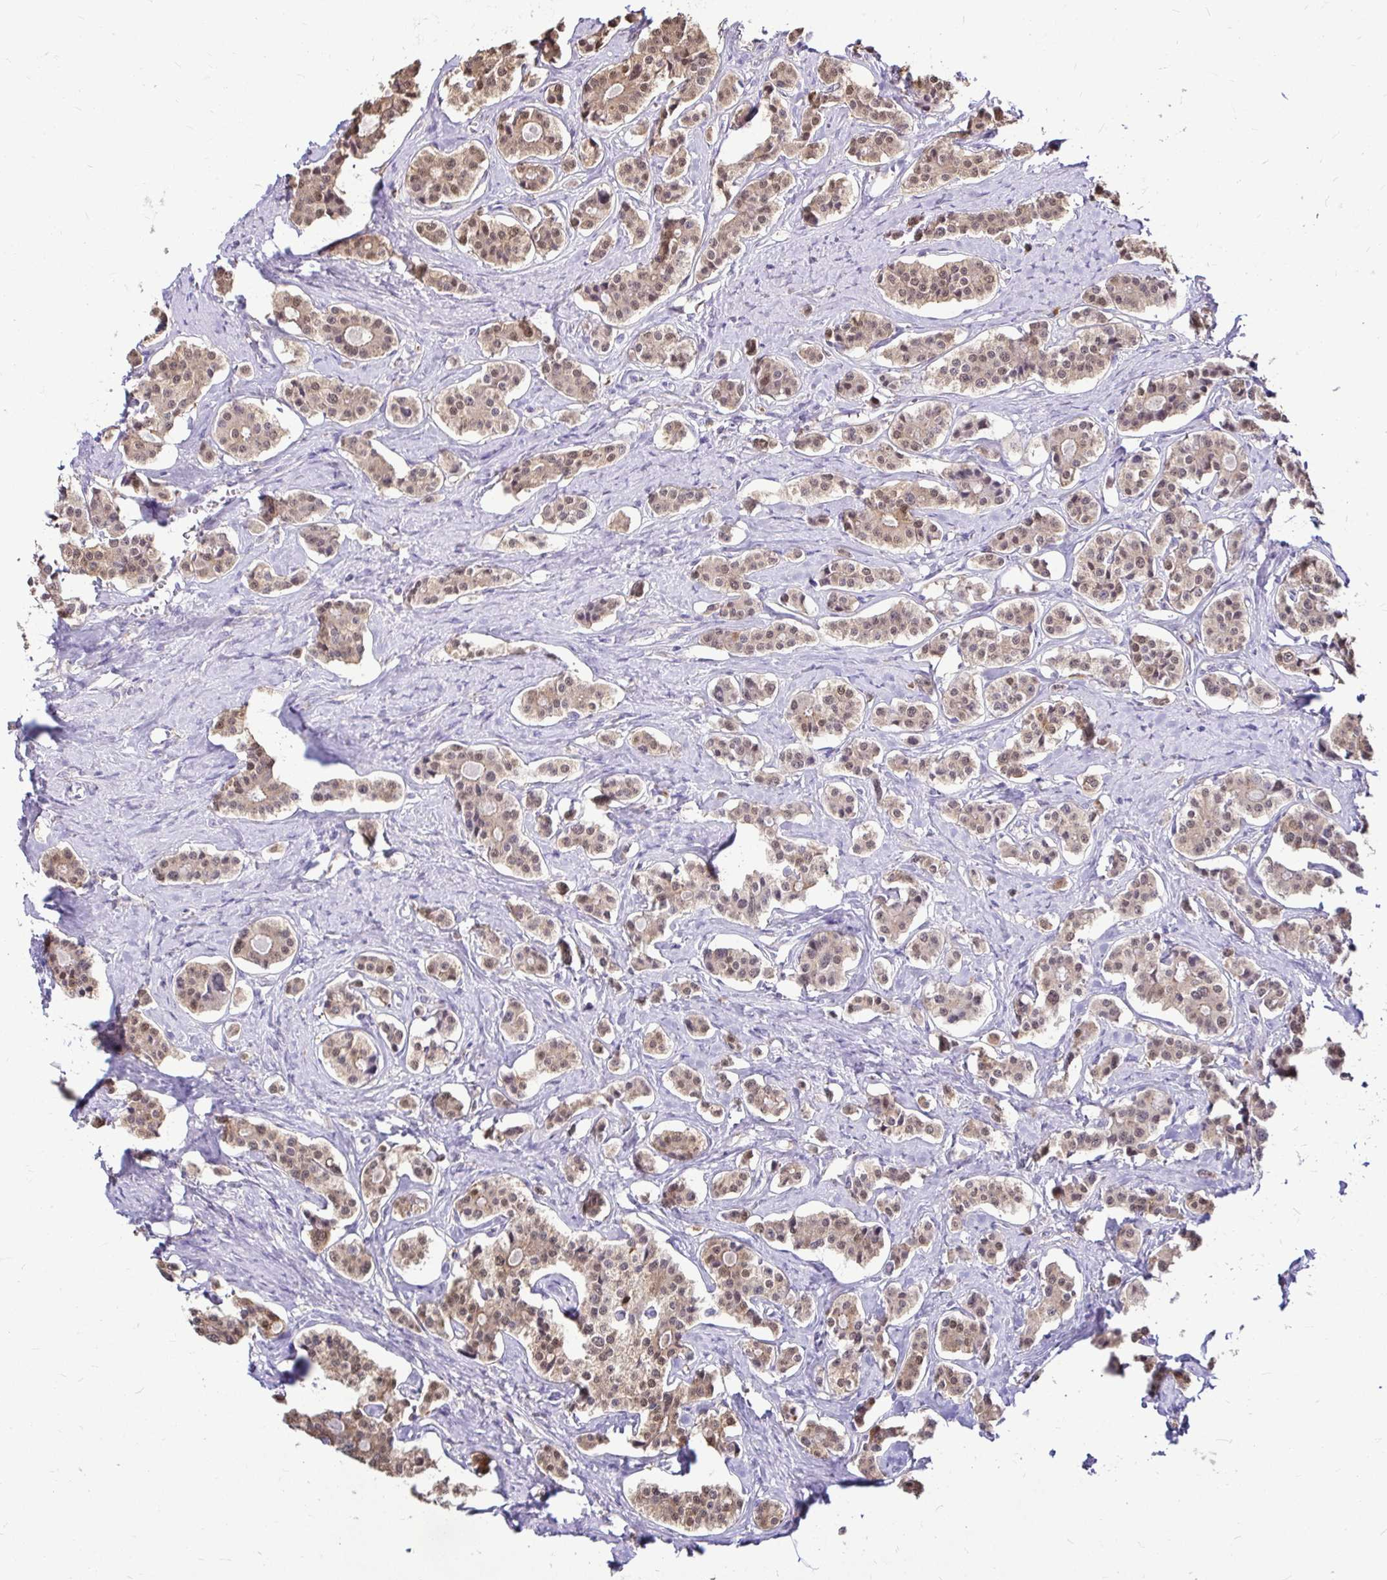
{"staining": {"intensity": "moderate", "quantity": ">75%", "location": "cytoplasmic/membranous,nuclear"}, "tissue": "carcinoid", "cell_type": "Tumor cells", "image_type": "cancer", "snomed": [{"axis": "morphology", "description": "Carcinoid, malignant, NOS"}, {"axis": "topography", "description": "Small intestine"}], "caption": "Protein expression analysis of human carcinoid reveals moderate cytoplasmic/membranous and nuclear expression in approximately >75% of tumor cells.", "gene": "IDH1", "patient": {"sex": "male", "age": 63}}